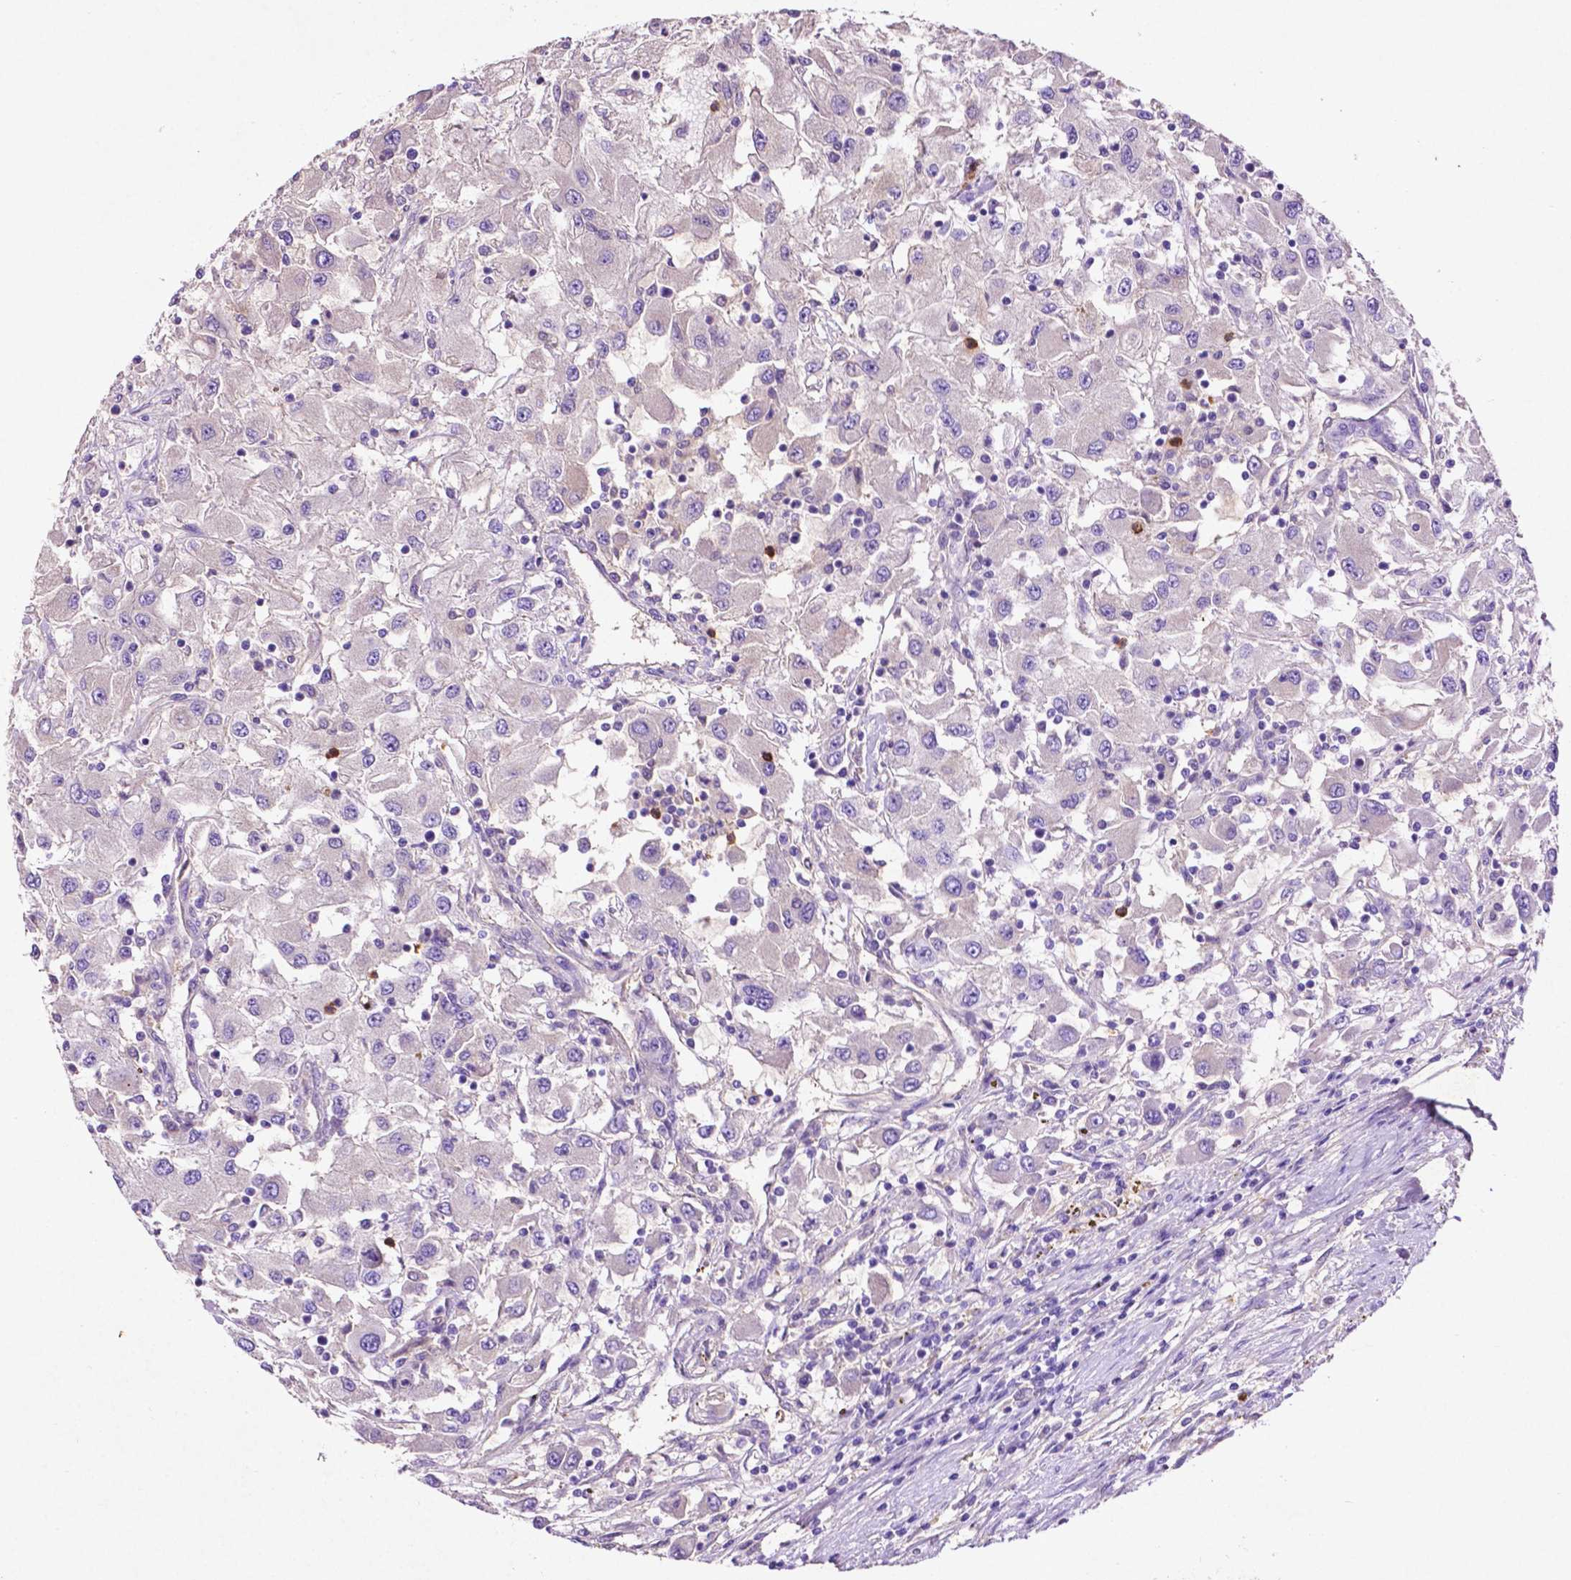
{"staining": {"intensity": "negative", "quantity": "none", "location": "none"}, "tissue": "renal cancer", "cell_type": "Tumor cells", "image_type": "cancer", "snomed": [{"axis": "morphology", "description": "Adenocarcinoma, NOS"}, {"axis": "topography", "description": "Kidney"}], "caption": "Adenocarcinoma (renal) was stained to show a protein in brown. There is no significant staining in tumor cells.", "gene": "GDPD5", "patient": {"sex": "female", "age": 67}}